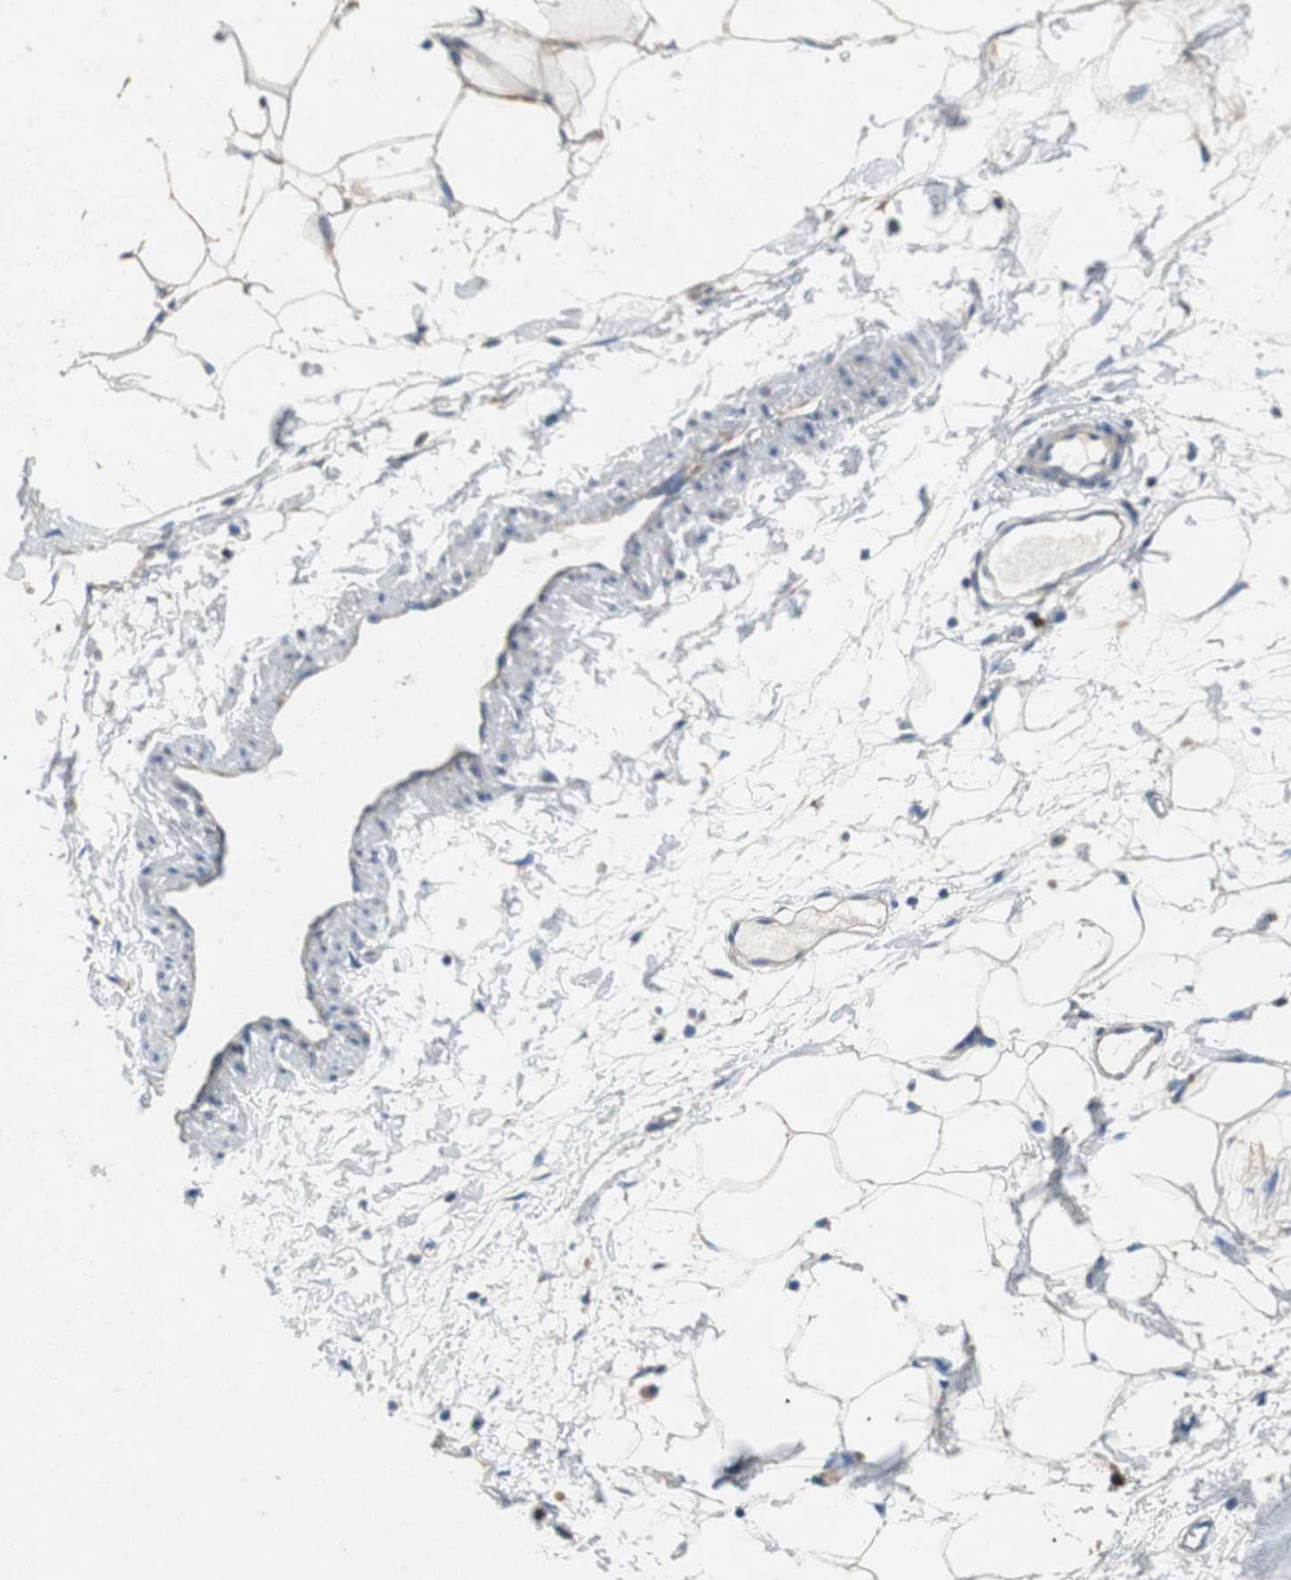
{"staining": {"intensity": "weak", "quantity": ">75%", "location": "cytoplasmic/membranous"}, "tissue": "adipose tissue", "cell_type": "Adipocytes", "image_type": "normal", "snomed": [{"axis": "morphology", "description": "Normal tissue, NOS"}, {"axis": "morphology", "description": "Adenocarcinoma, NOS"}, {"axis": "topography", "description": "Colon"}, {"axis": "topography", "description": "Peripheral nerve tissue"}], "caption": "DAB (3,3'-diaminobenzidine) immunohistochemical staining of benign adipose tissue exhibits weak cytoplasmic/membranous protein expression in about >75% of adipocytes.", "gene": "RPL35", "patient": {"sex": "male", "age": 14}}